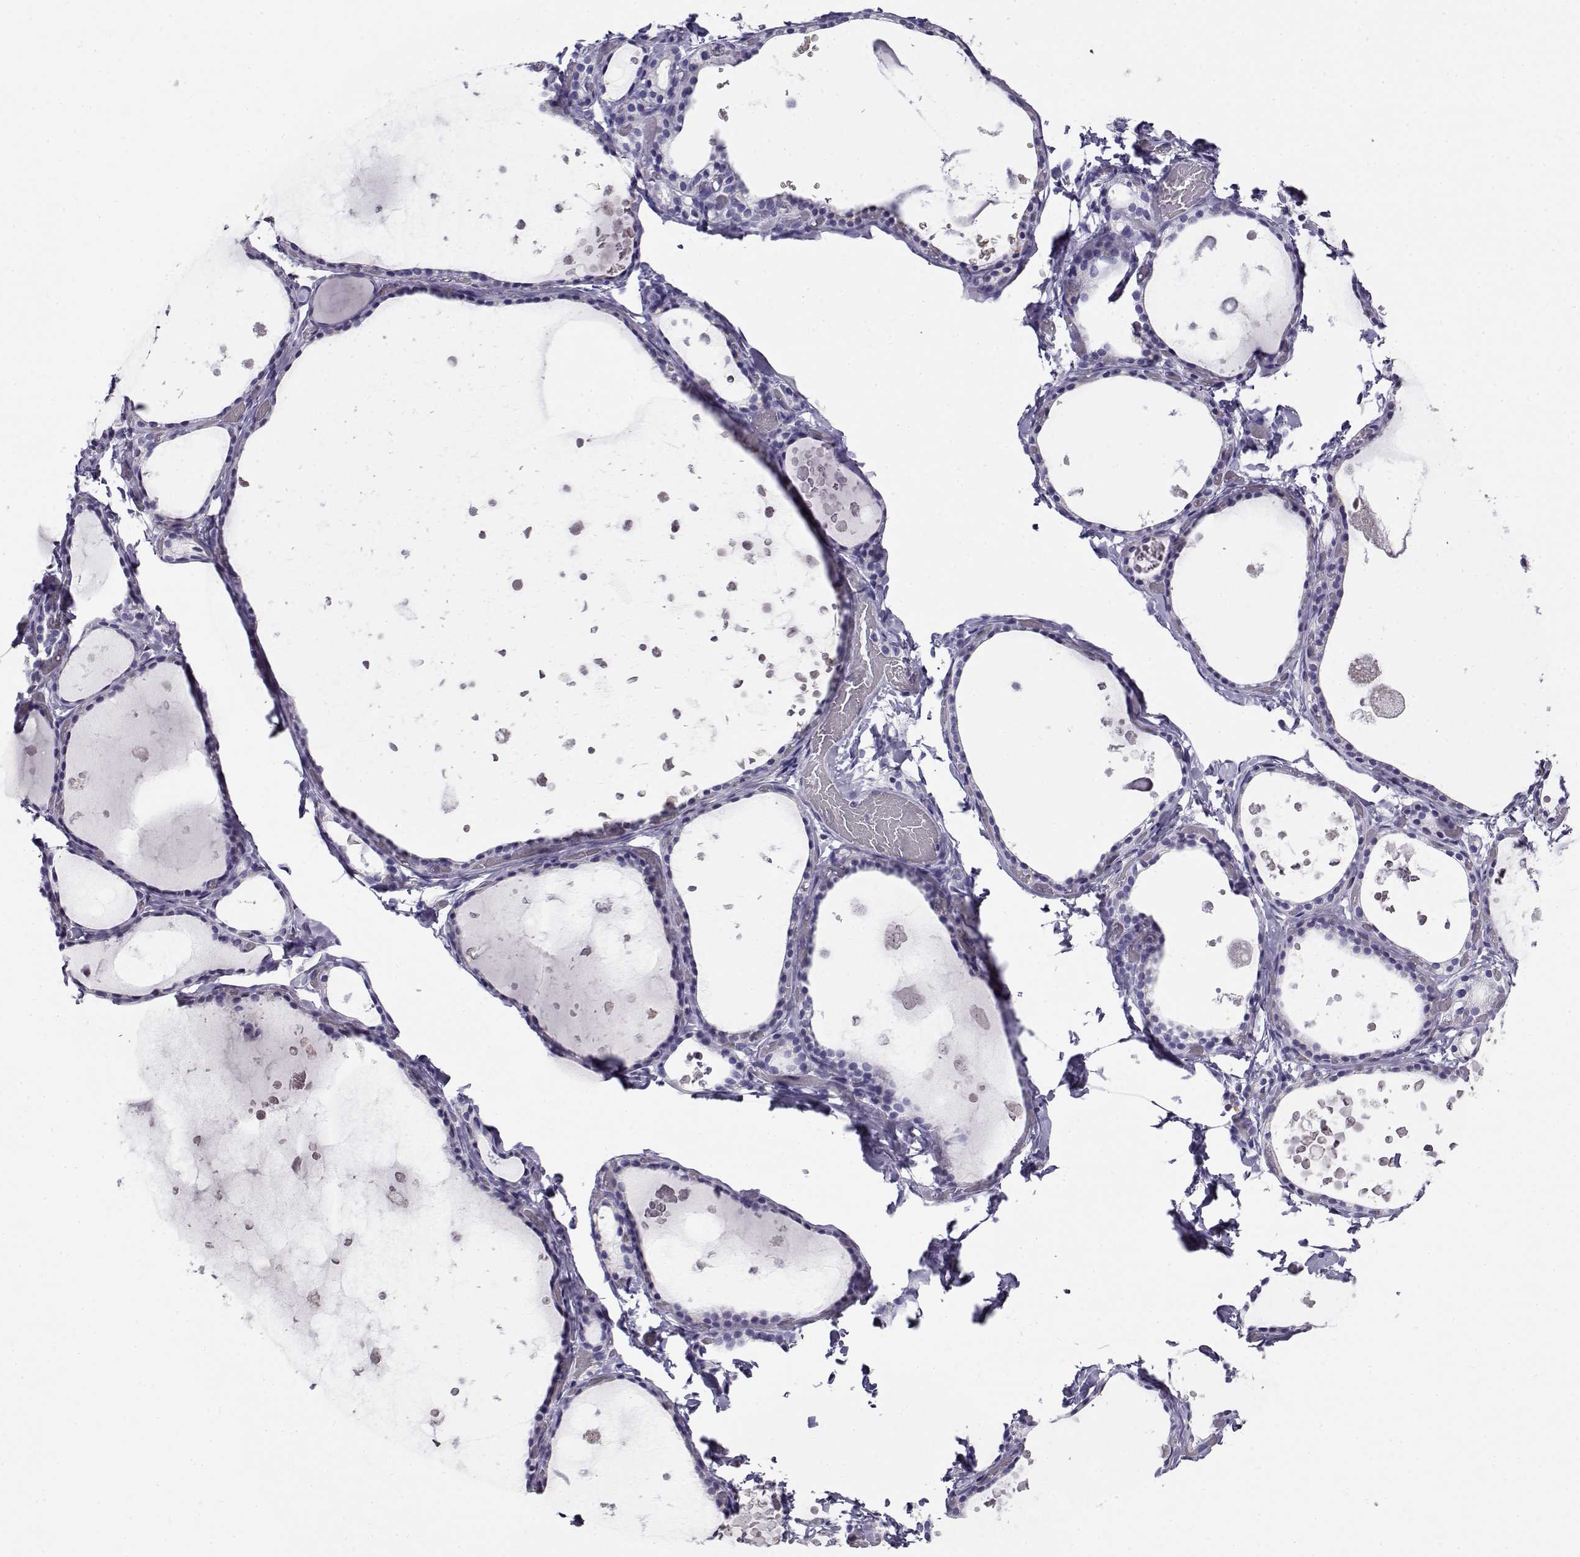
{"staining": {"intensity": "negative", "quantity": "none", "location": "none"}, "tissue": "thyroid gland", "cell_type": "Glandular cells", "image_type": "normal", "snomed": [{"axis": "morphology", "description": "Normal tissue, NOS"}, {"axis": "topography", "description": "Thyroid gland"}], "caption": "Glandular cells show no significant protein staining in normal thyroid gland.", "gene": "CABS1", "patient": {"sex": "female", "age": 56}}